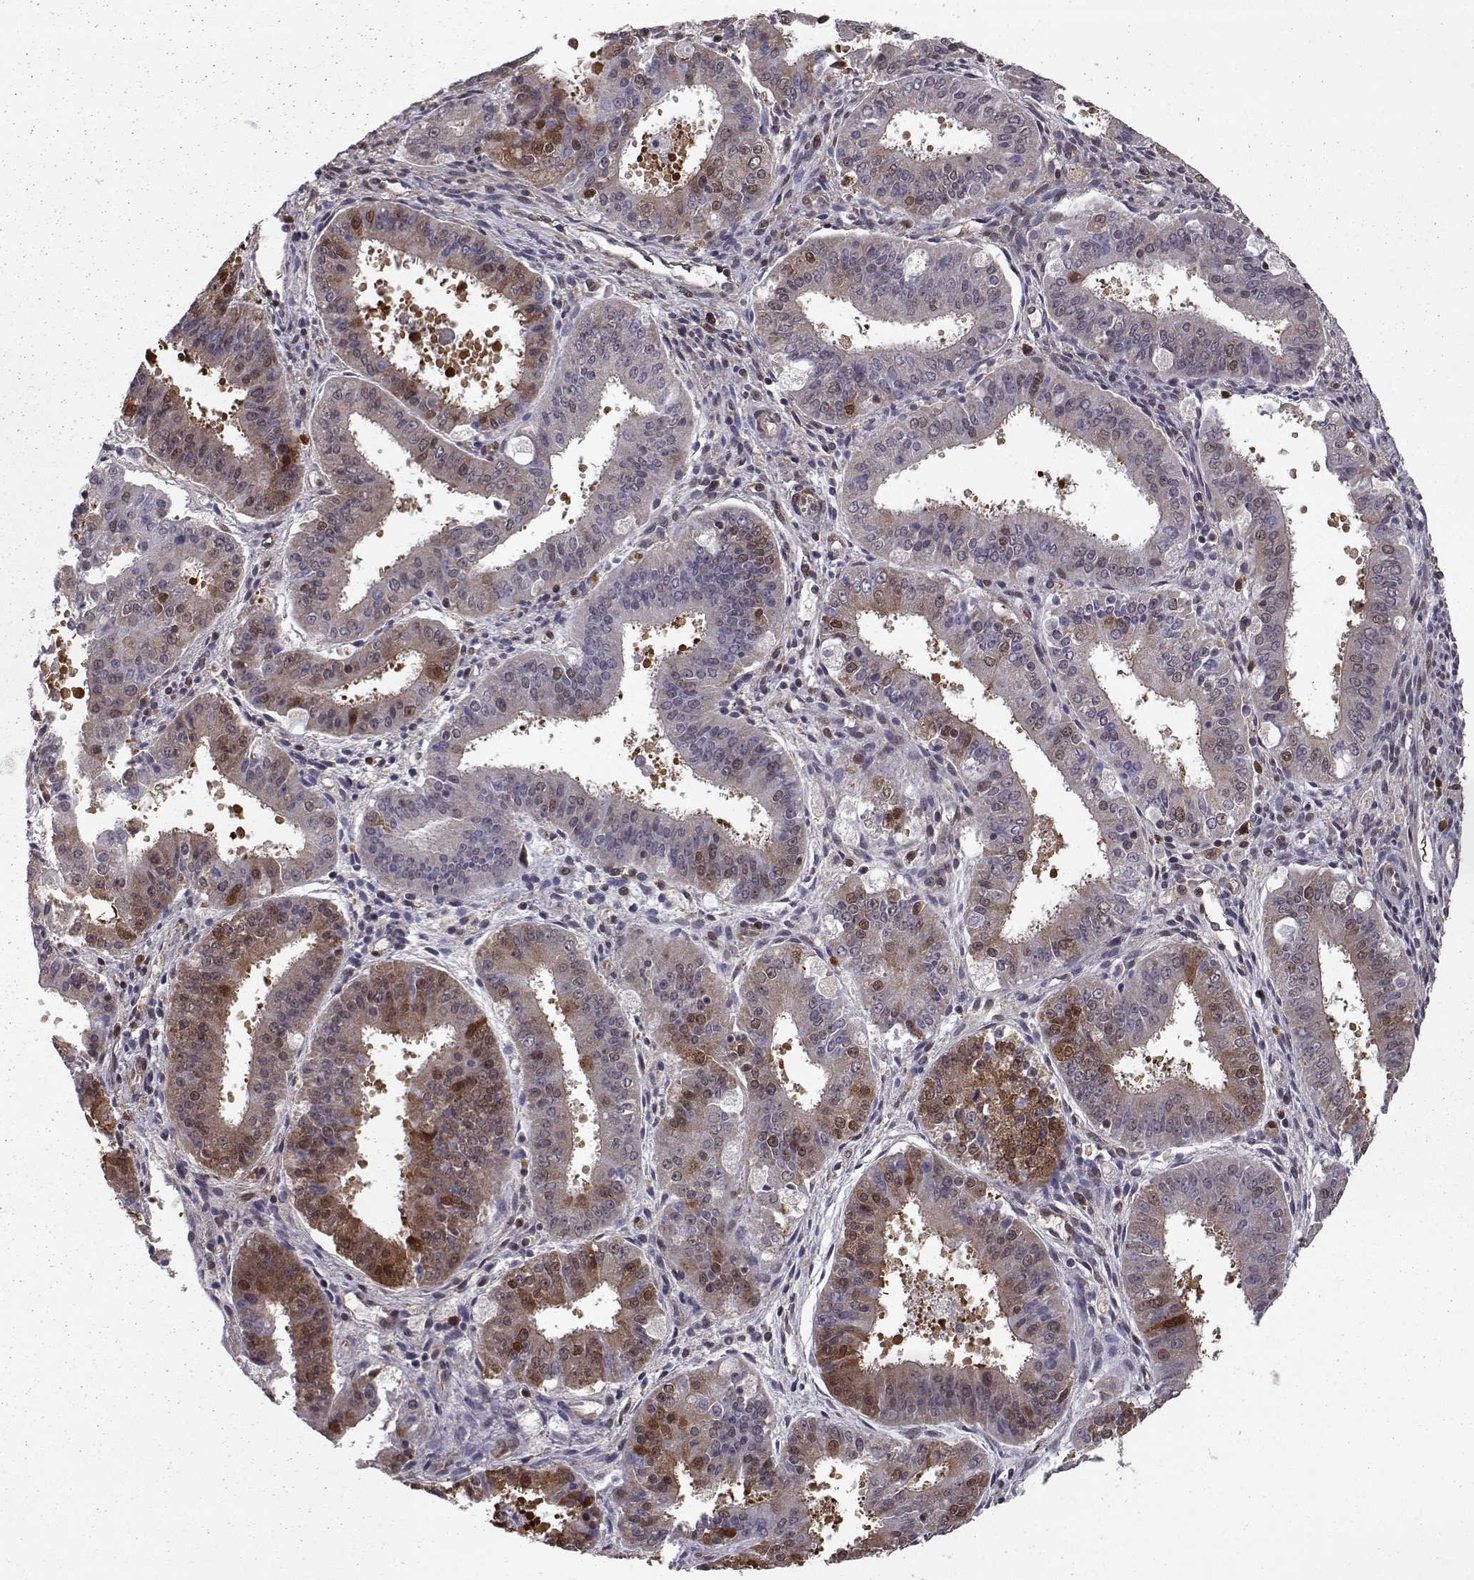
{"staining": {"intensity": "moderate", "quantity": "25%-75%", "location": "cytoplasmic/membranous,nuclear"}, "tissue": "ovarian cancer", "cell_type": "Tumor cells", "image_type": "cancer", "snomed": [{"axis": "morphology", "description": "Carcinoma, endometroid"}, {"axis": "topography", "description": "Ovary"}], "caption": "Brown immunohistochemical staining in ovarian cancer (endometroid carcinoma) reveals moderate cytoplasmic/membranous and nuclear staining in approximately 25%-75% of tumor cells. The staining is performed using DAB (3,3'-diaminobenzidine) brown chromogen to label protein expression. The nuclei are counter-stained blue using hematoxylin.", "gene": "RANBP1", "patient": {"sex": "female", "age": 42}}